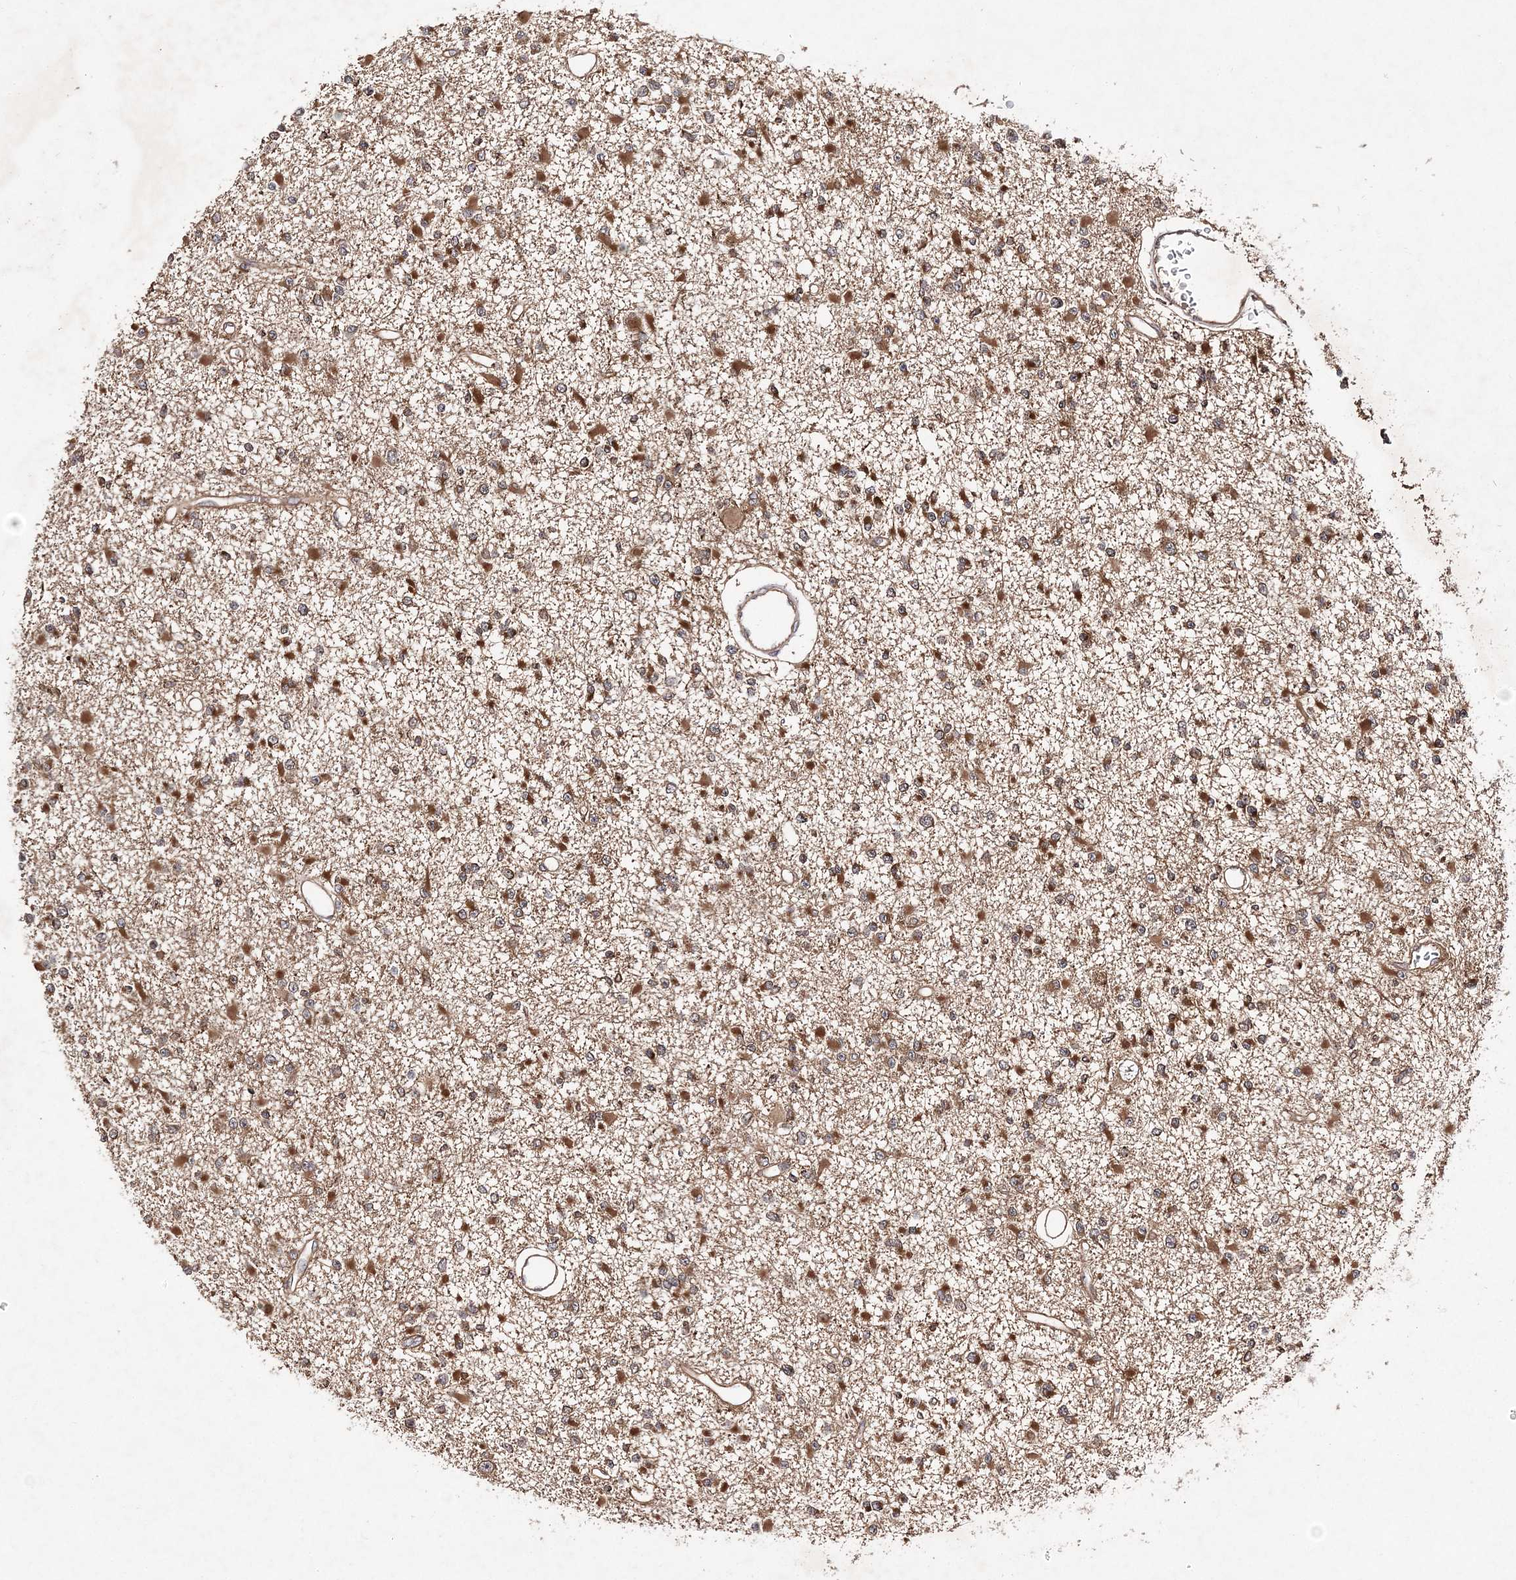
{"staining": {"intensity": "moderate", "quantity": ">75%", "location": "cytoplasmic/membranous"}, "tissue": "glioma", "cell_type": "Tumor cells", "image_type": "cancer", "snomed": [{"axis": "morphology", "description": "Glioma, malignant, Low grade"}, {"axis": "topography", "description": "Brain"}], "caption": "Human glioma stained with a brown dye exhibits moderate cytoplasmic/membranous positive expression in approximately >75% of tumor cells.", "gene": "TMEM9B", "patient": {"sex": "female", "age": 22}}